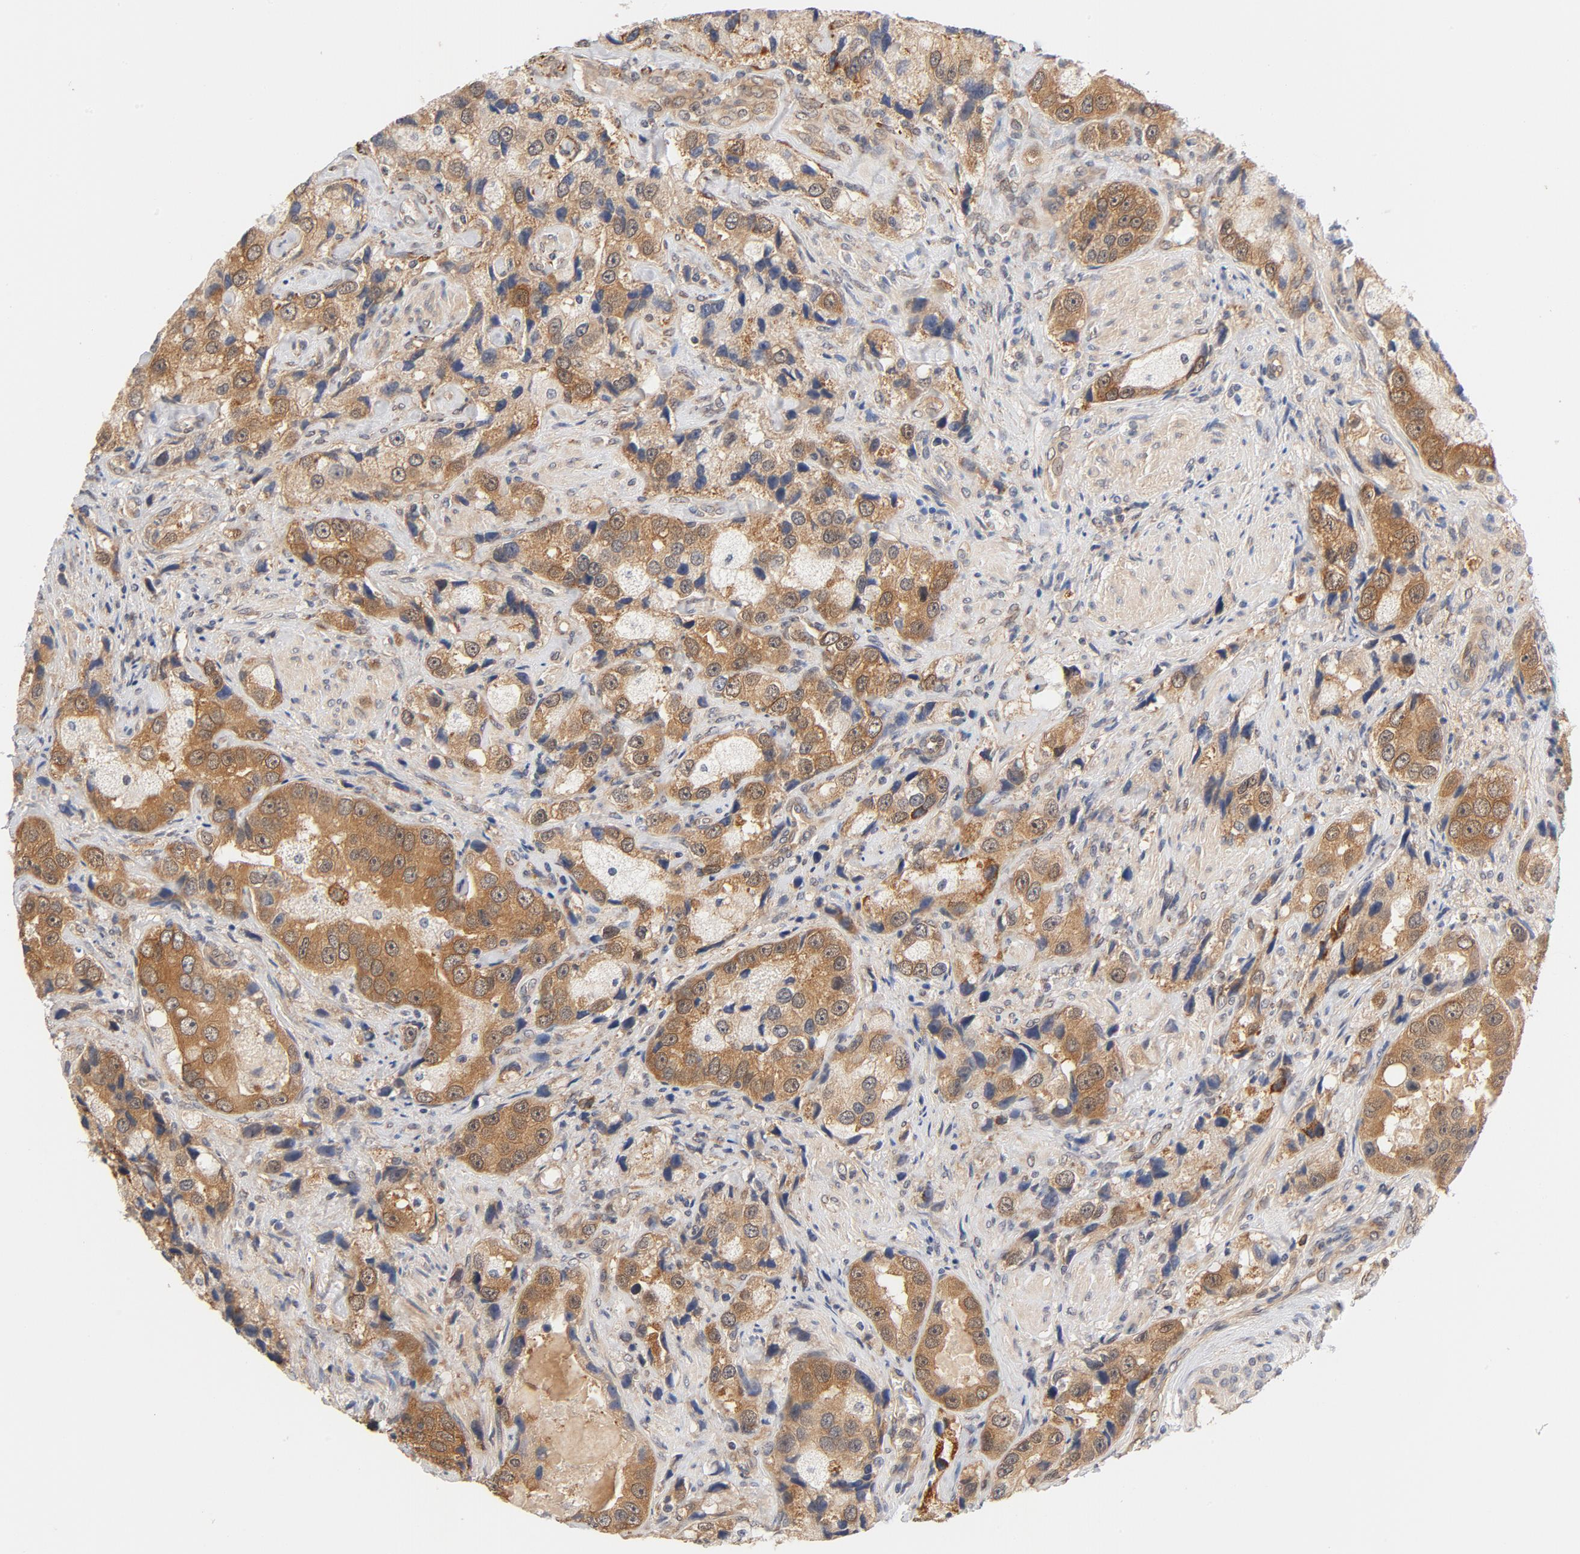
{"staining": {"intensity": "moderate", "quantity": ">75%", "location": "cytoplasmic/membranous"}, "tissue": "prostate cancer", "cell_type": "Tumor cells", "image_type": "cancer", "snomed": [{"axis": "morphology", "description": "Adenocarcinoma, High grade"}, {"axis": "topography", "description": "Prostate"}], "caption": "IHC of prostate adenocarcinoma (high-grade) reveals medium levels of moderate cytoplasmic/membranous staining in about >75% of tumor cells.", "gene": "EIF4E", "patient": {"sex": "male", "age": 63}}